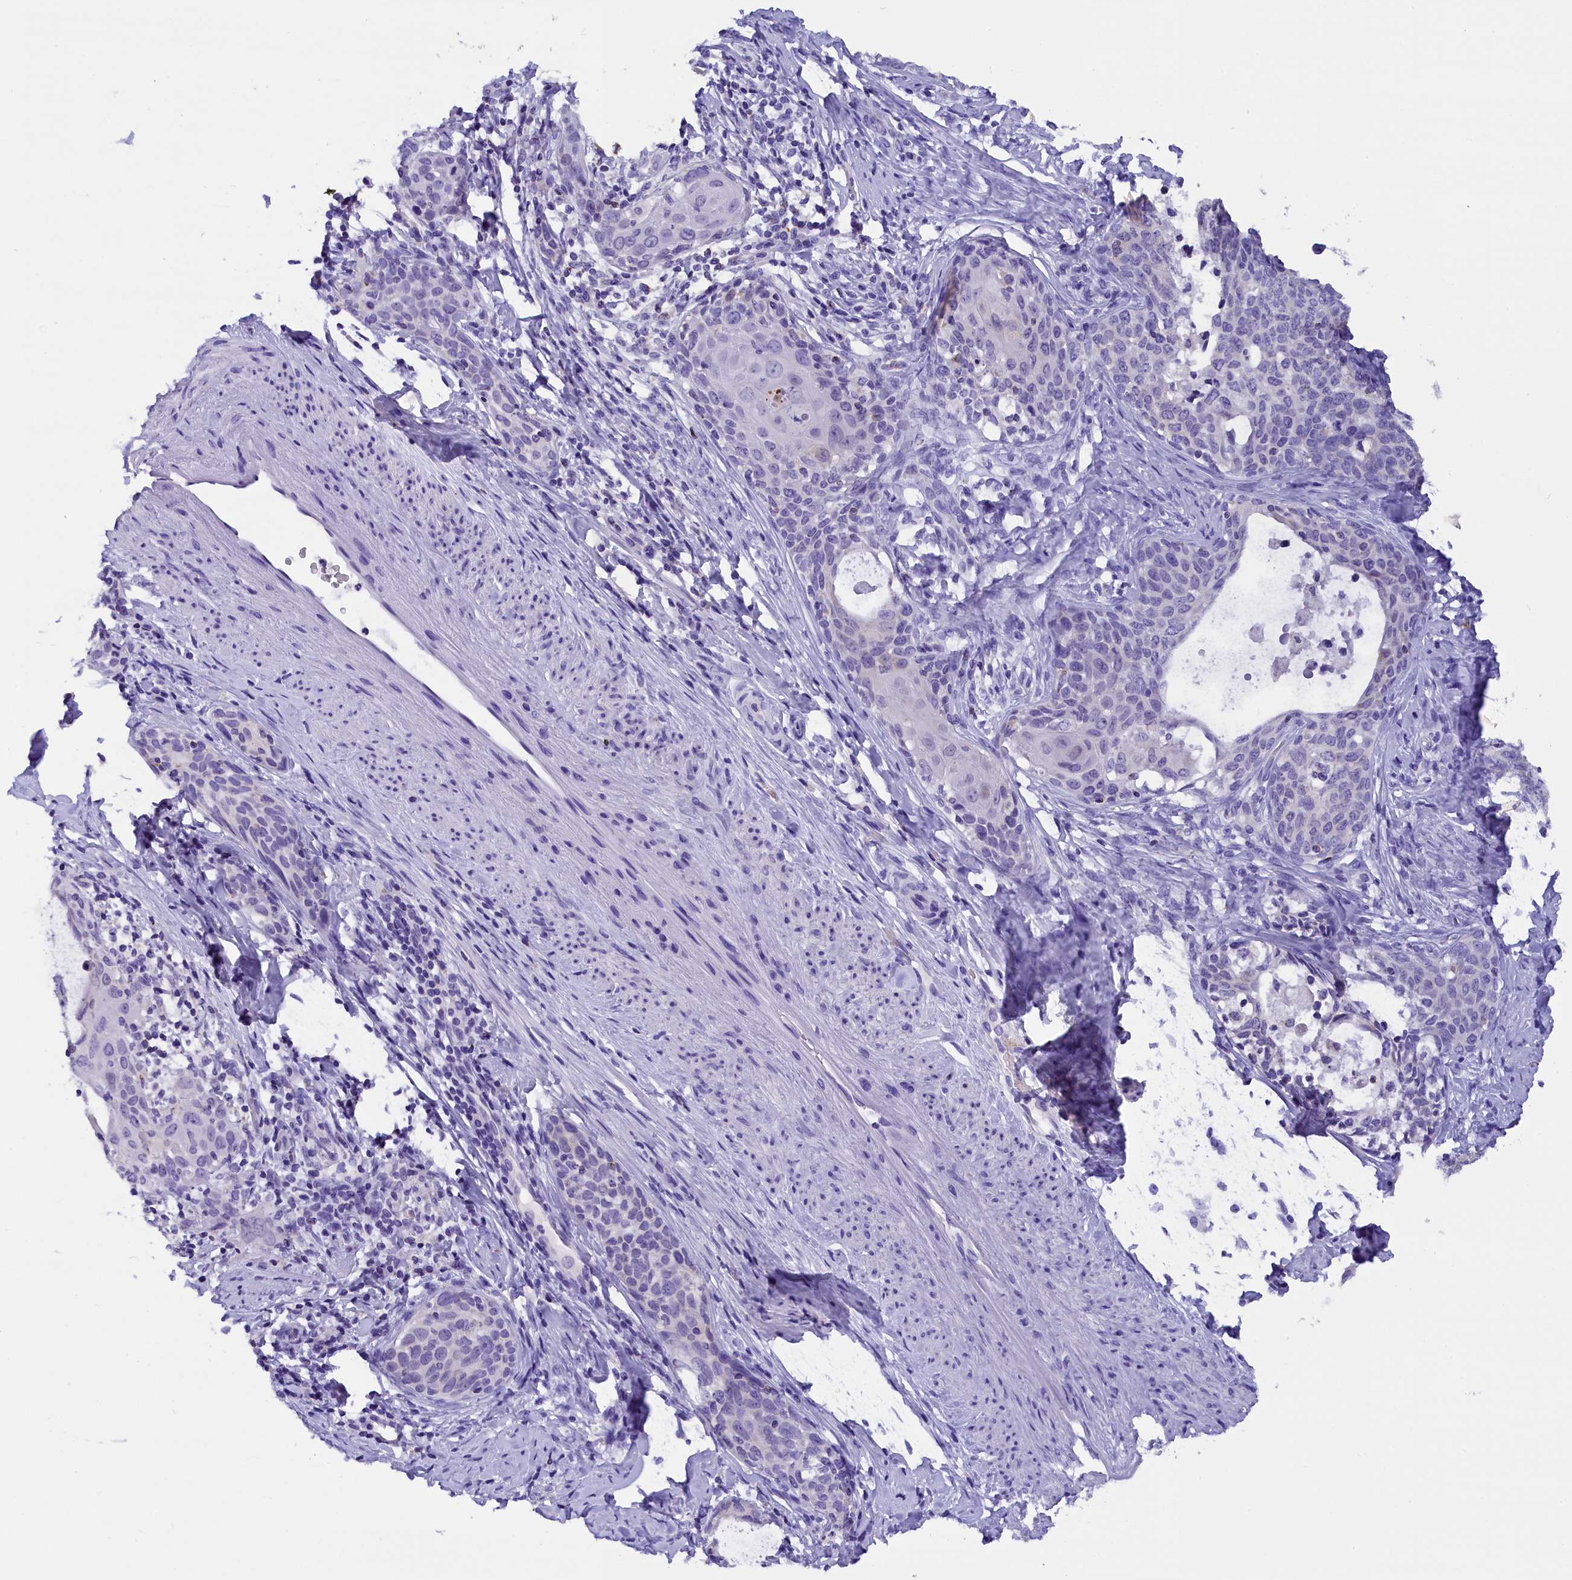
{"staining": {"intensity": "negative", "quantity": "none", "location": "none"}, "tissue": "cervical cancer", "cell_type": "Tumor cells", "image_type": "cancer", "snomed": [{"axis": "morphology", "description": "Squamous cell carcinoma, NOS"}, {"axis": "morphology", "description": "Adenocarcinoma, NOS"}, {"axis": "topography", "description": "Cervix"}], "caption": "This is an immunohistochemistry image of cervical cancer (squamous cell carcinoma). There is no staining in tumor cells.", "gene": "ABAT", "patient": {"sex": "female", "age": 52}}